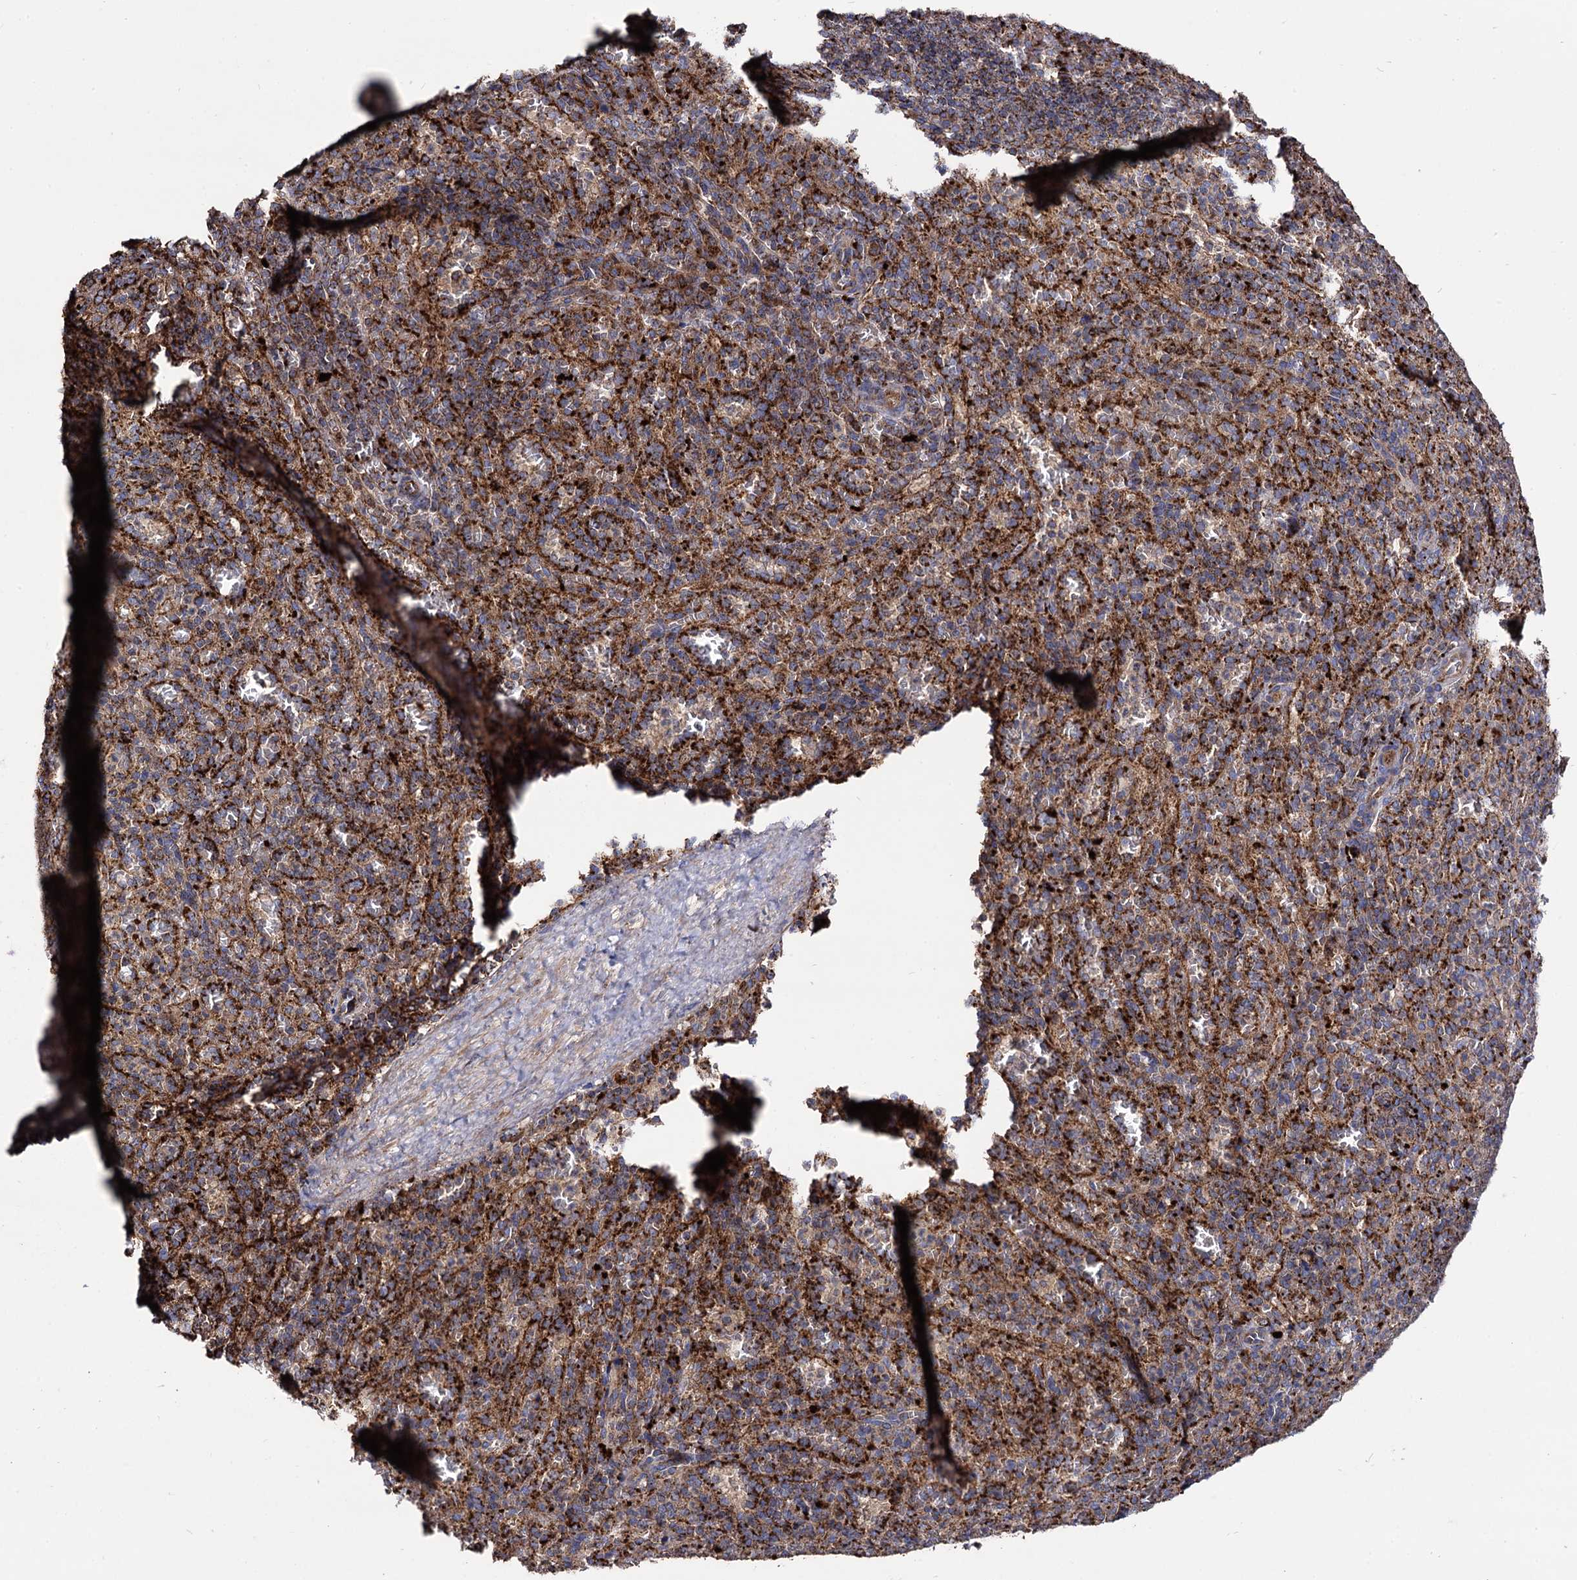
{"staining": {"intensity": "moderate", "quantity": "<25%", "location": "cytoplasmic/membranous"}, "tissue": "spleen", "cell_type": "Cells in red pulp", "image_type": "normal", "snomed": [{"axis": "morphology", "description": "Normal tissue, NOS"}, {"axis": "topography", "description": "Spleen"}], "caption": "The photomicrograph exhibits a brown stain indicating the presence of a protein in the cytoplasmic/membranous of cells in red pulp in spleen. (DAB = brown stain, brightfield microscopy at high magnification).", "gene": "IQCH", "patient": {"sex": "female", "age": 21}}